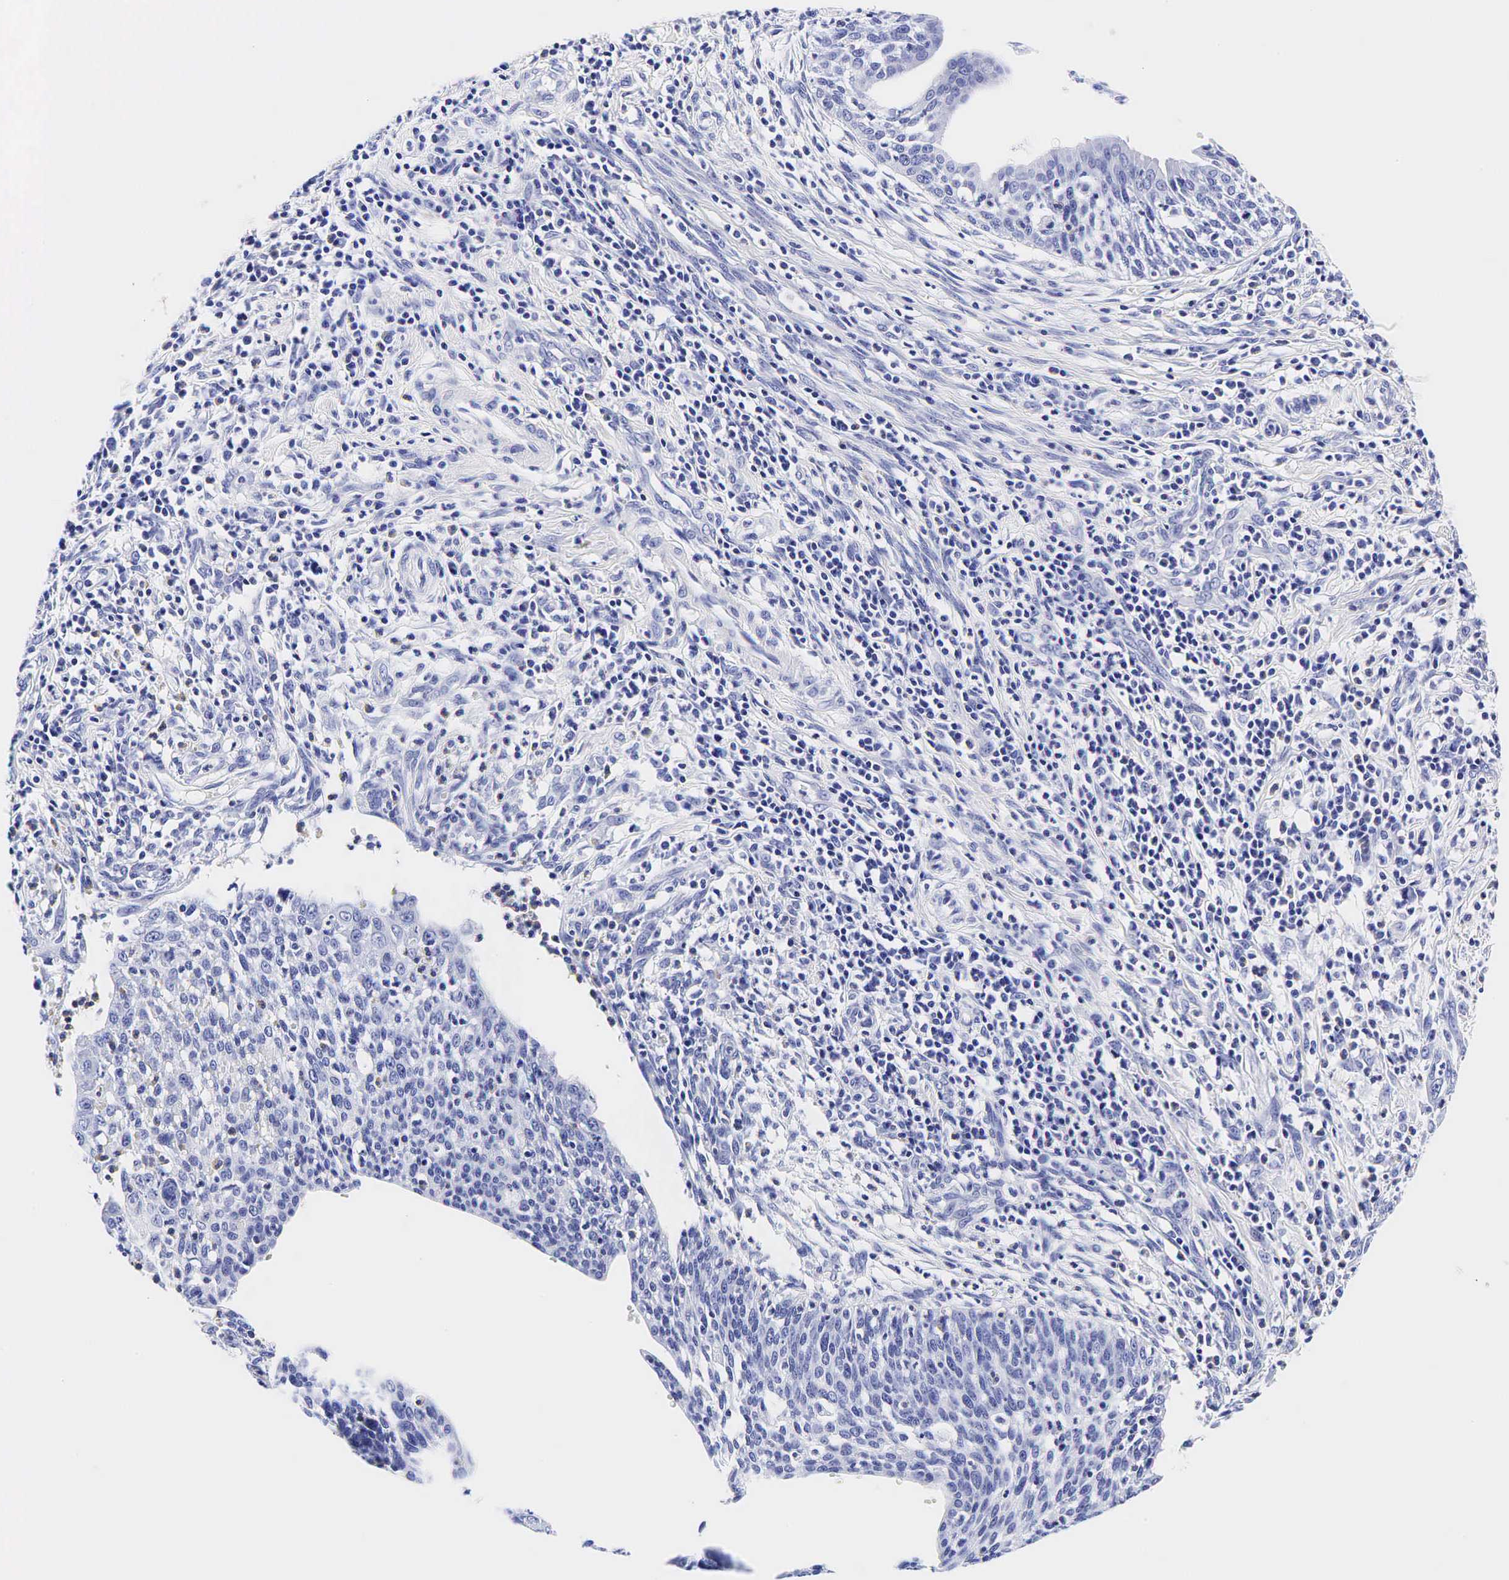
{"staining": {"intensity": "negative", "quantity": "none", "location": "none"}, "tissue": "cervical cancer", "cell_type": "Tumor cells", "image_type": "cancer", "snomed": [{"axis": "morphology", "description": "Squamous cell carcinoma, NOS"}, {"axis": "topography", "description": "Cervix"}], "caption": "High power microscopy histopathology image of an immunohistochemistry photomicrograph of cervical cancer, revealing no significant staining in tumor cells. Brightfield microscopy of IHC stained with DAB (brown) and hematoxylin (blue), captured at high magnification.", "gene": "GCG", "patient": {"sex": "female", "age": 41}}